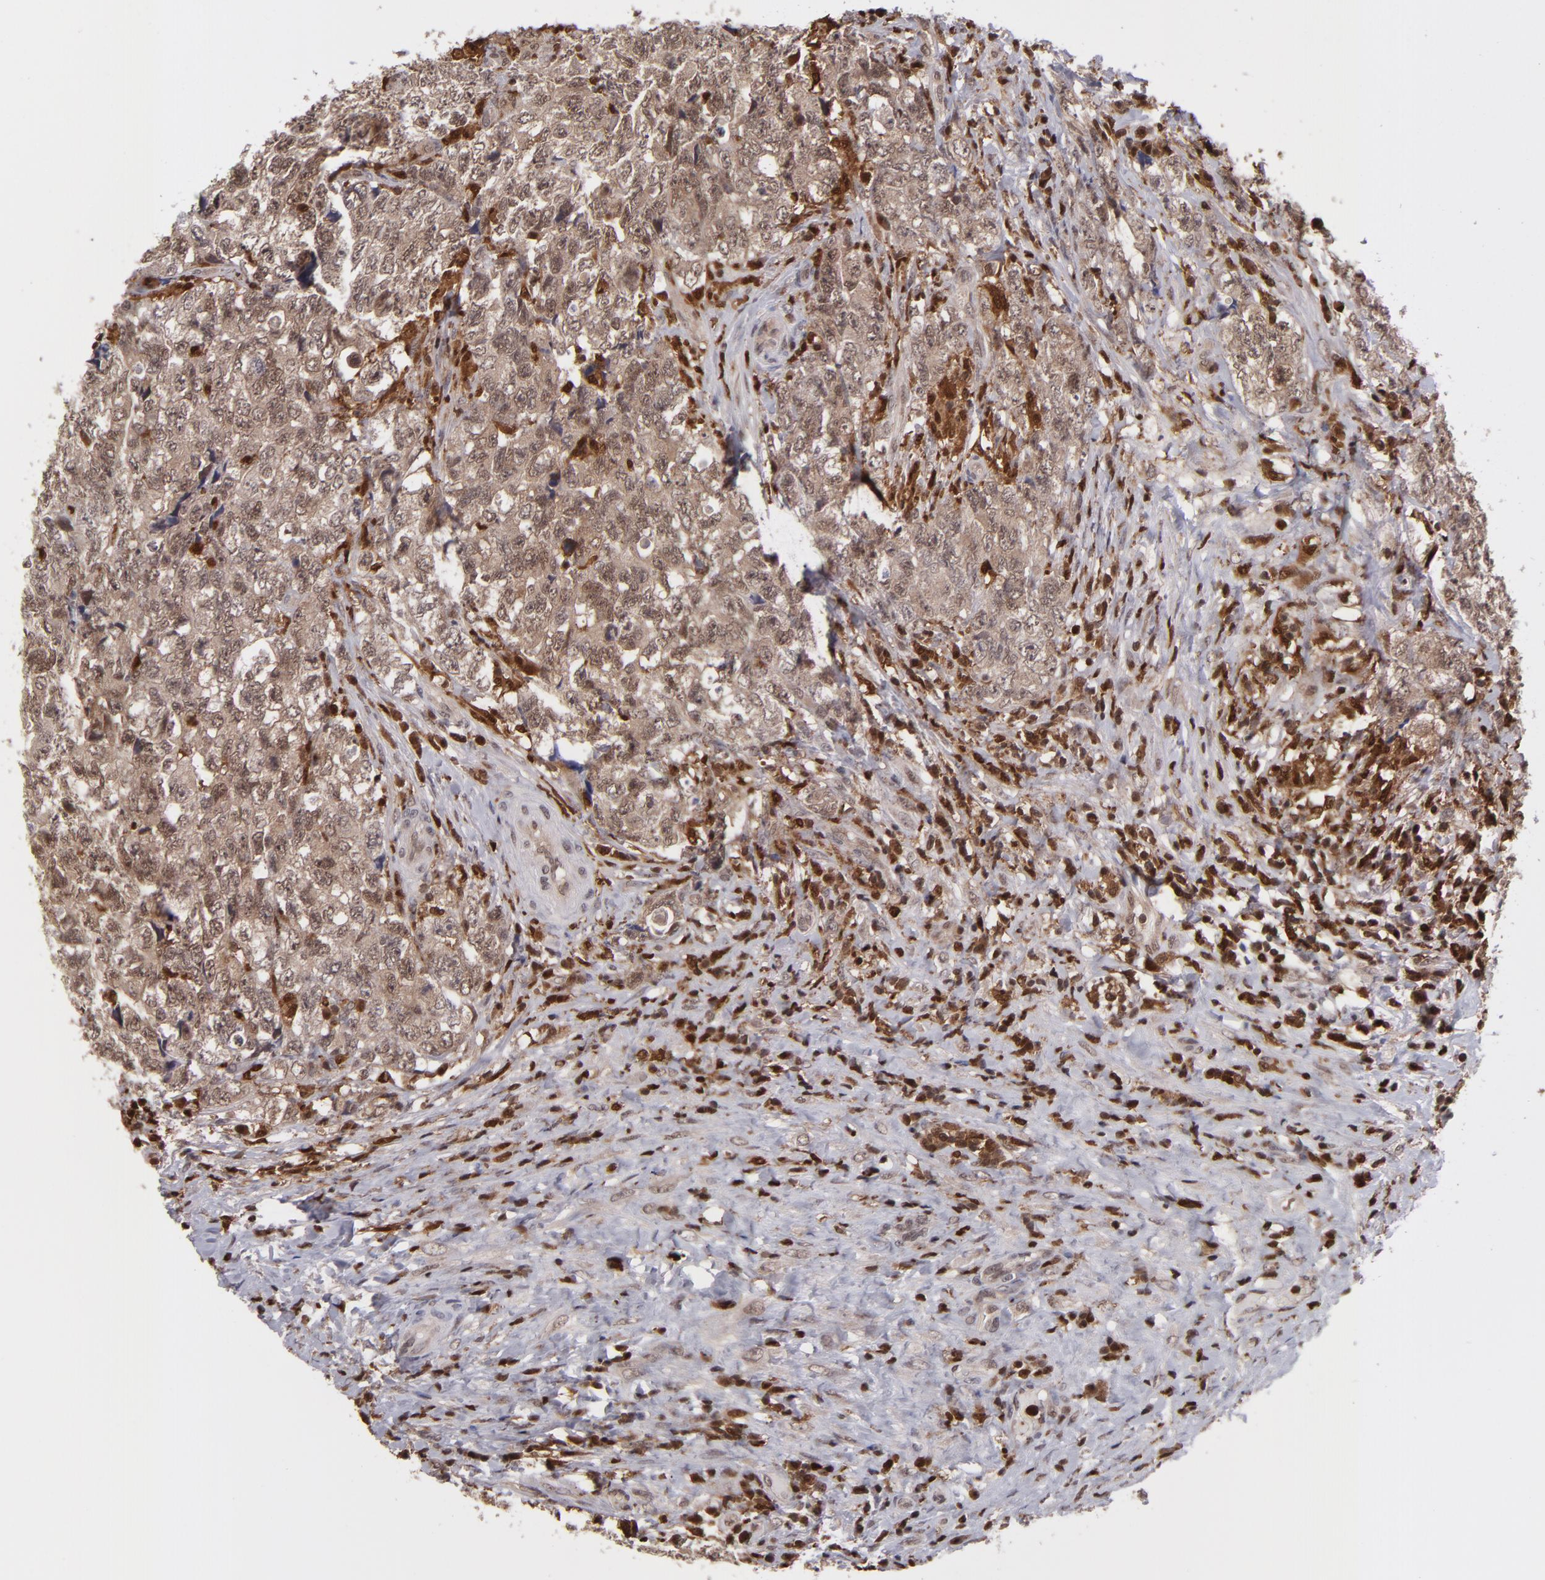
{"staining": {"intensity": "moderate", "quantity": ">75%", "location": "cytoplasmic/membranous,nuclear"}, "tissue": "testis cancer", "cell_type": "Tumor cells", "image_type": "cancer", "snomed": [{"axis": "morphology", "description": "Carcinoma, Embryonal, NOS"}, {"axis": "topography", "description": "Testis"}], "caption": "Immunohistochemical staining of embryonal carcinoma (testis) exhibits moderate cytoplasmic/membranous and nuclear protein expression in approximately >75% of tumor cells.", "gene": "GRB2", "patient": {"sex": "male", "age": 31}}